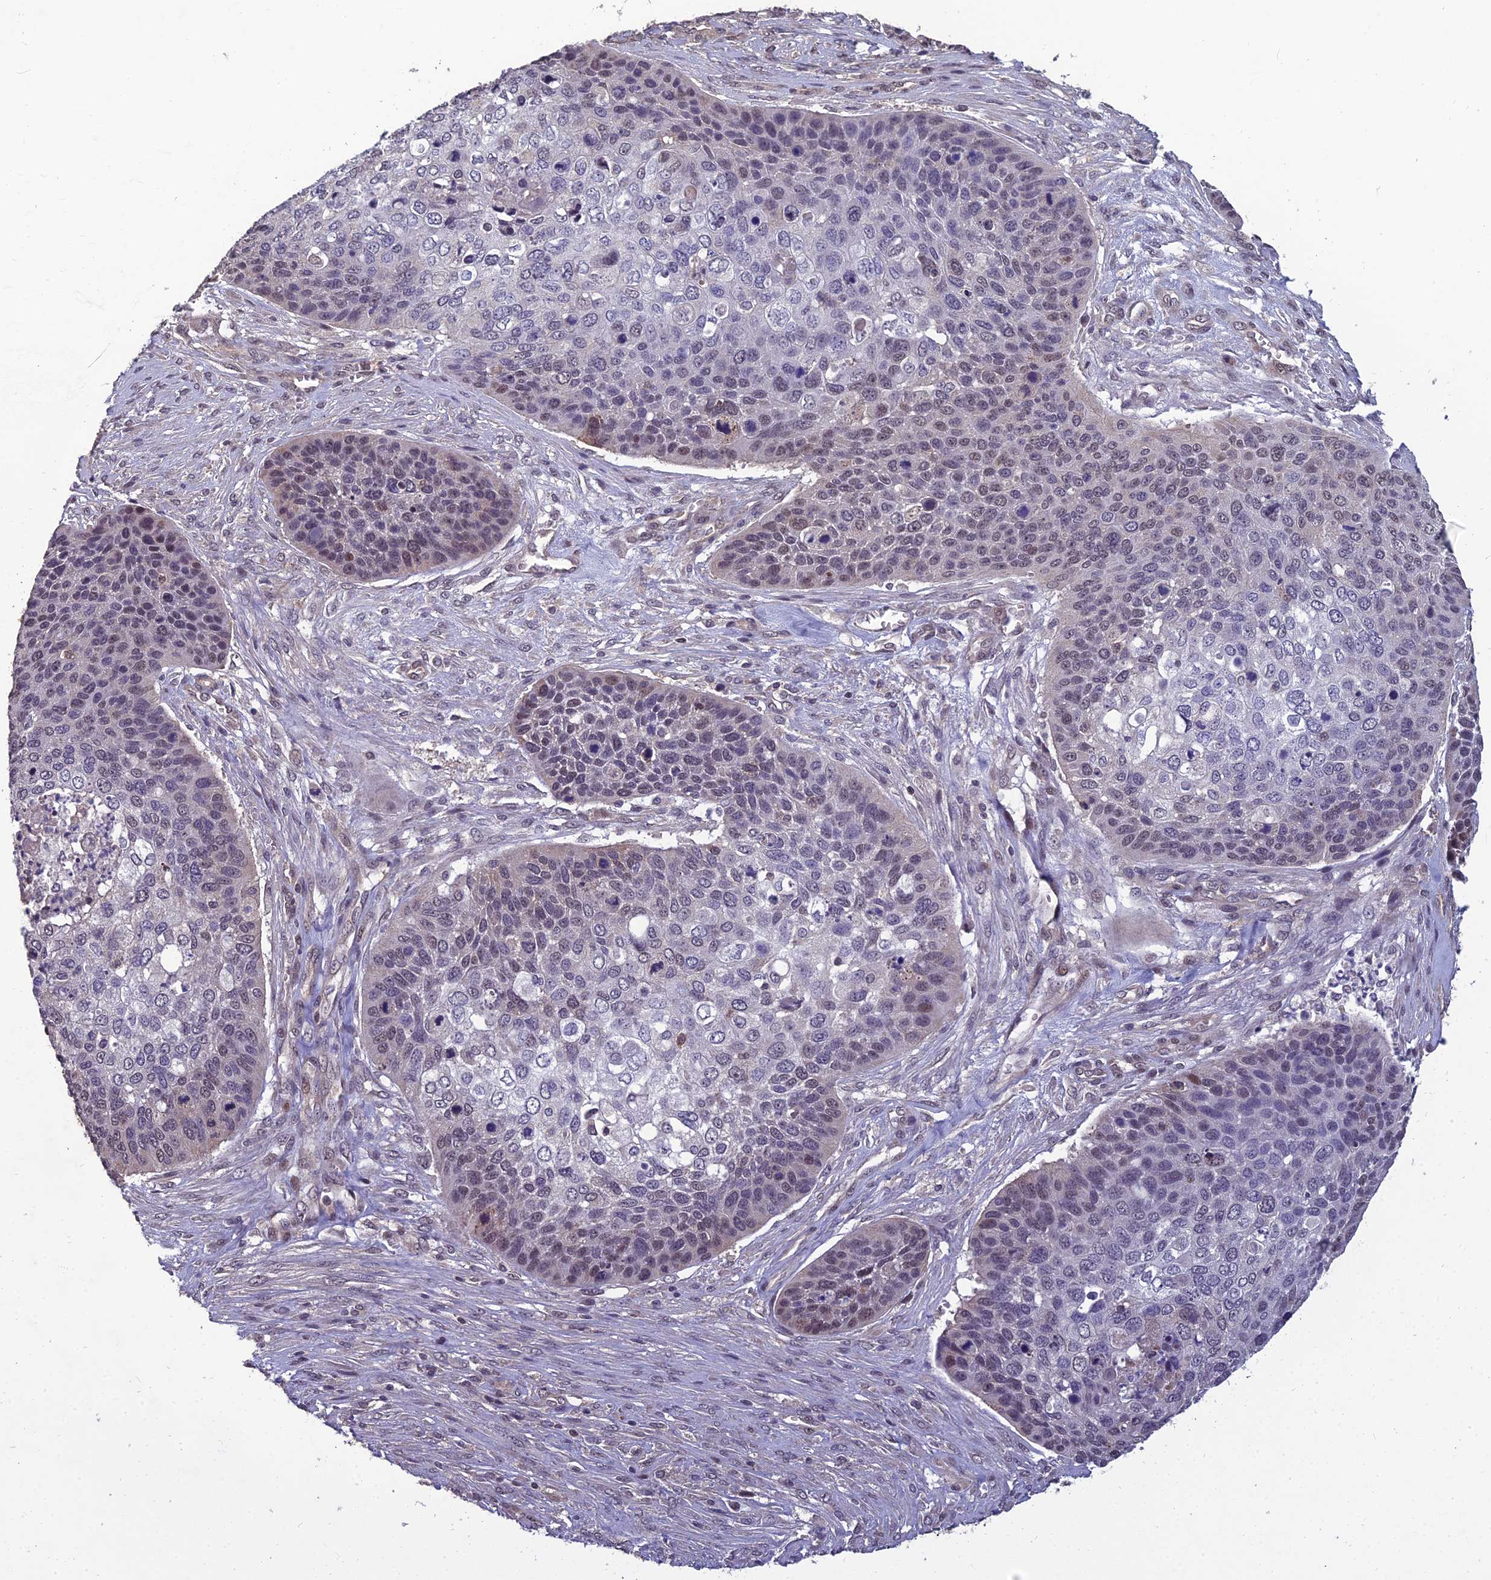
{"staining": {"intensity": "weak", "quantity": "<25%", "location": "nuclear"}, "tissue": "skin cancer", "cell_type": "Tumor cells", "image_type": "cancer", "snomed": [{"axis": "morphology", "description": "Basal cell carcinoma"}, {"axis": "topography", "description": "Skin"}], "caption": "Immunohistochemistry image of neoplastic tissue: skin cancer stained with DAB (3,3'-diaminobenzidine) displays no significant protein staining in tumor cells. Nuclei are stained in blue.", "gene": "GRWD1", "patient": {"sex": "female", "age": 74}}